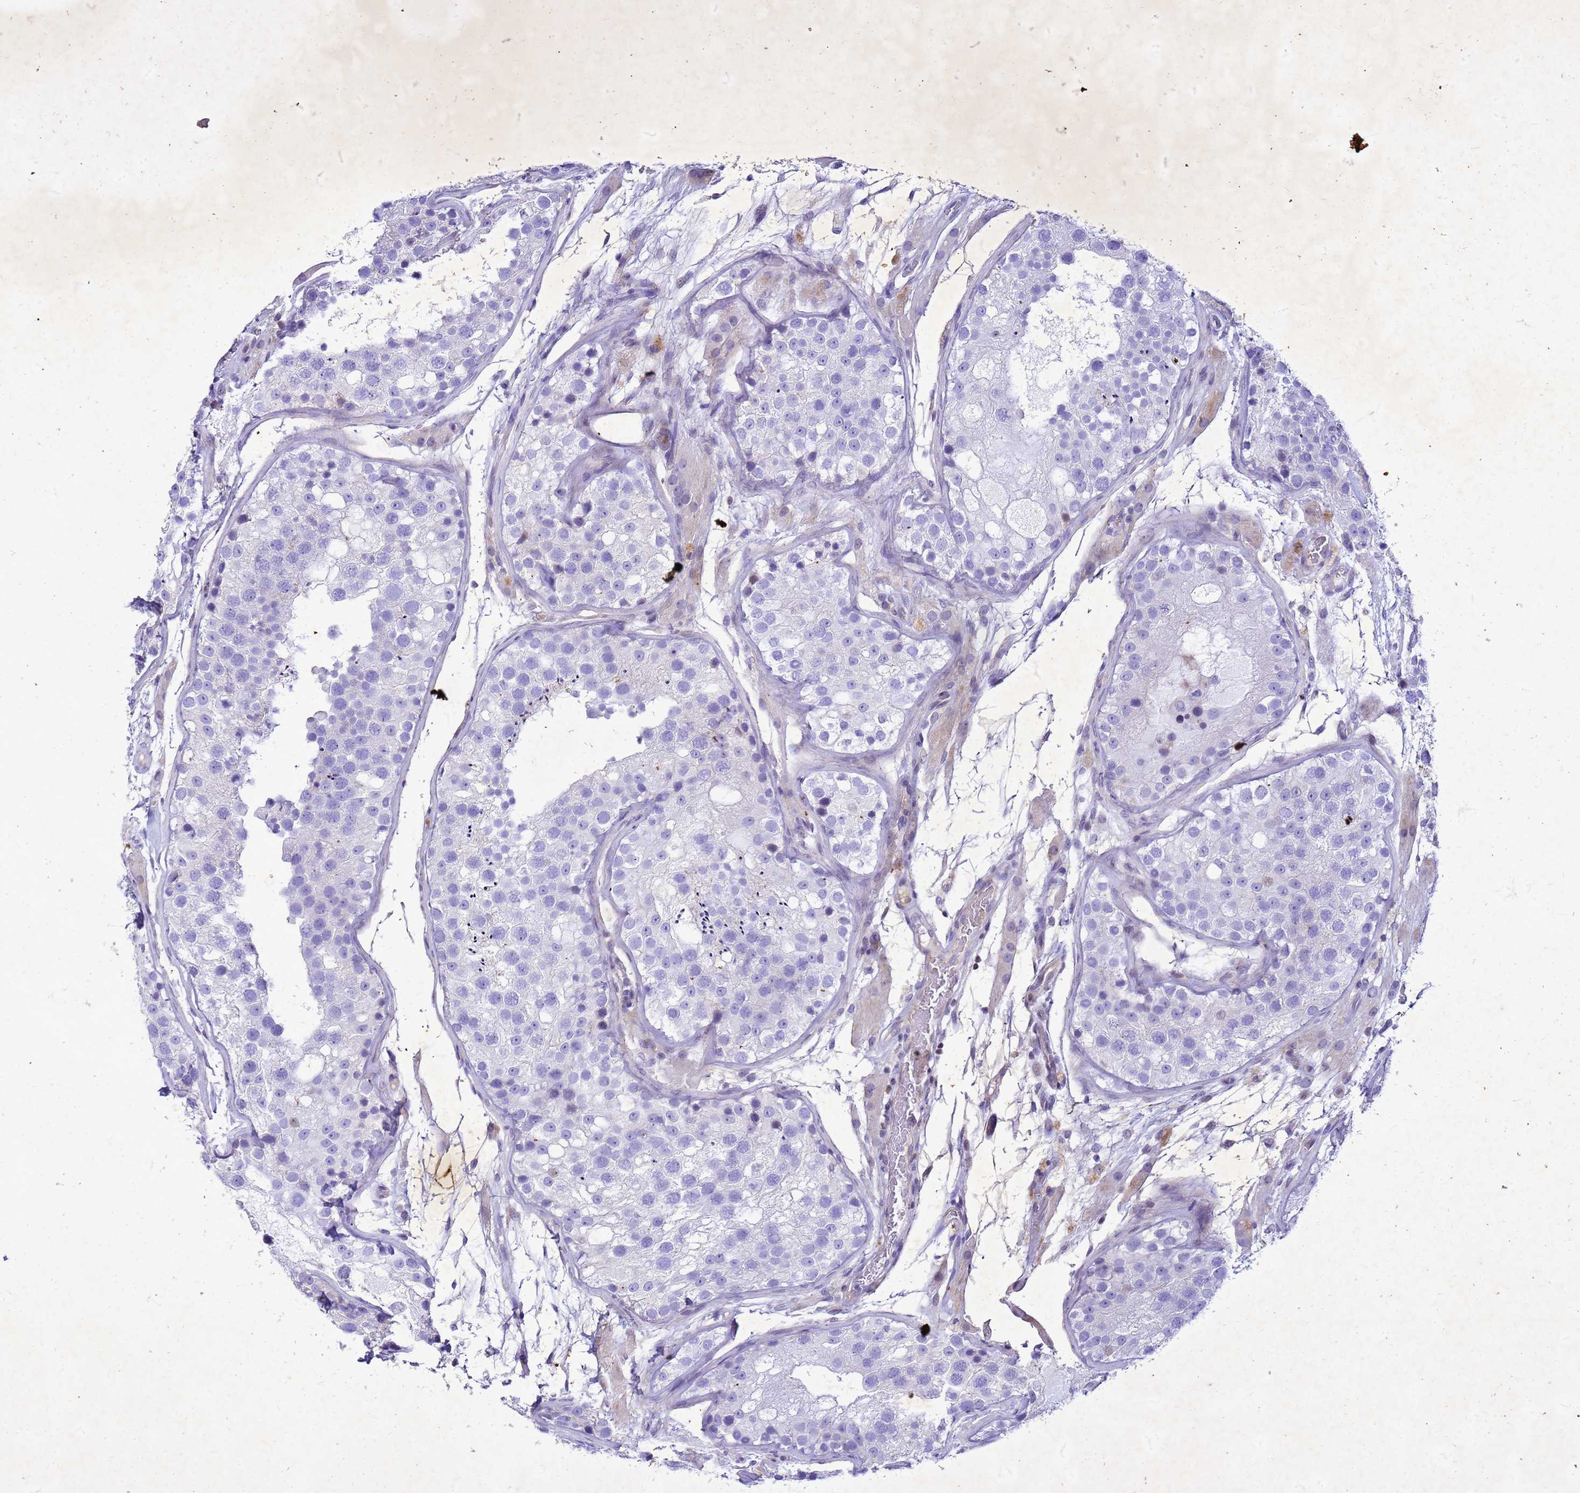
{"staining": {"intensity": "negative", "quantity": "none", "location": "none"}, "tissue": "testis", "cell_type": "Cells in seminiferous ducts", "image_type": "normal", "snomed": [{"axis": "morphology", "description": "Normal tissue, NOS"}, {"axis": "topography", "description": "Testis"}], "caption": "Immunohistochemistry of normal testis exhibits no positivity in cells in seminiferous ducts. Brightfield microscopy of immunohistochemistry stained with DAB (3,3'-diaminobenzidine) (brown) and hematoxylin (blue), captured at high magnification.", "gene": "COPS9", "patient": {"sex": "male", "age": 26}}